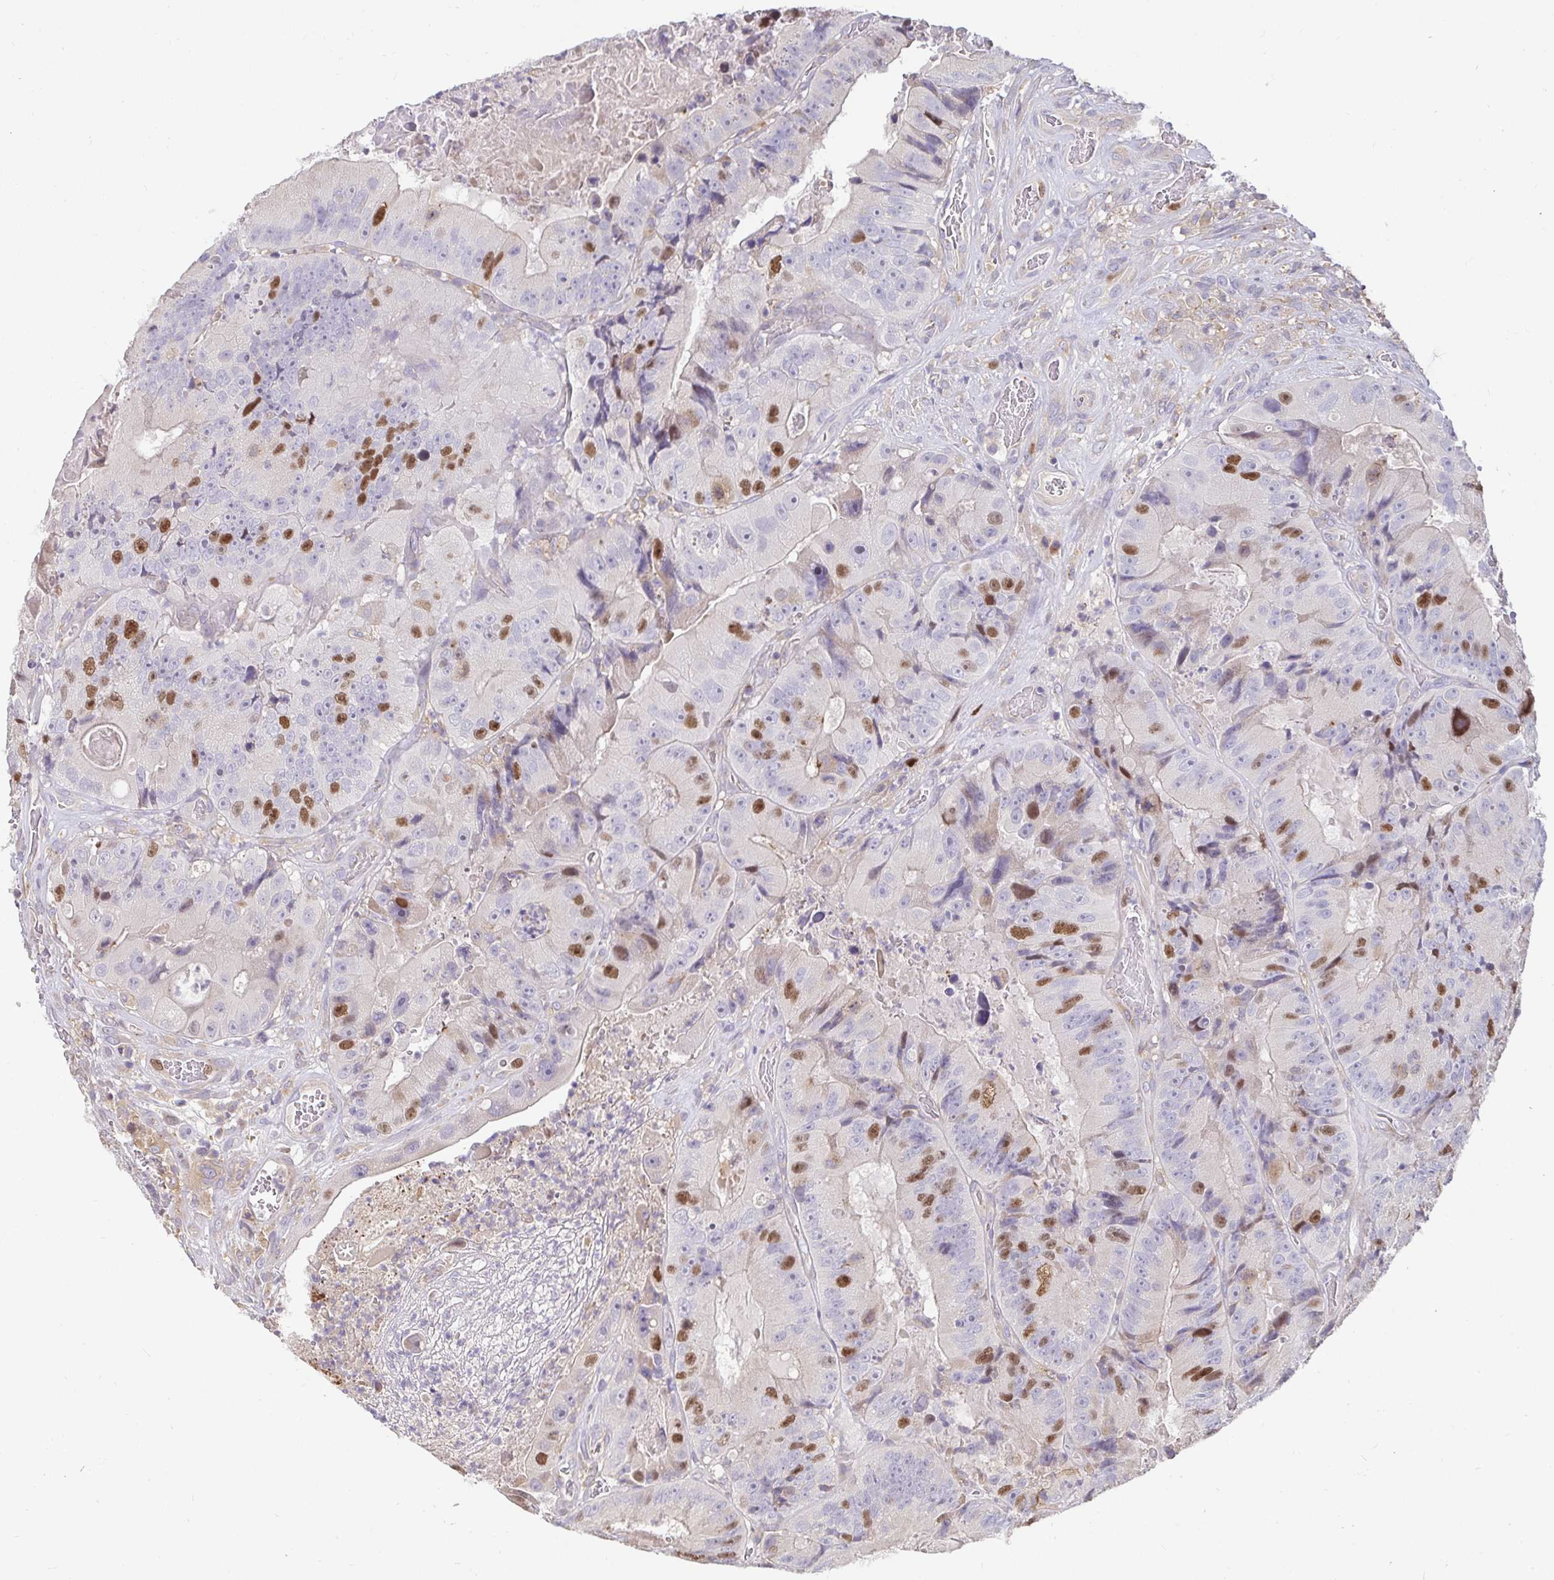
{"staining": {"intensity": "moderate", "quantity": "25%-75%", "location": "nuclear"}, "tissue": "colorectal cancer", "cell_type": "Tumor cells", "image_type": "cancer", "snomed": [{"axis": "morphology", "description": "Adenocarcinoma, NOS"}, {"axis": "topography", "description": "Colon"}], "caption": "Immunohistochemical staining of colorectal cancer (adenocarcinoma) demonstrates medium levels of moderate nuclear protein expression in about 25%-75% of tumor cells. (brown staining indicates protein expression, while blue staining denotes nuclei).", "gene": "ANLN", "patient": {"sex": "female", "age": 86}}